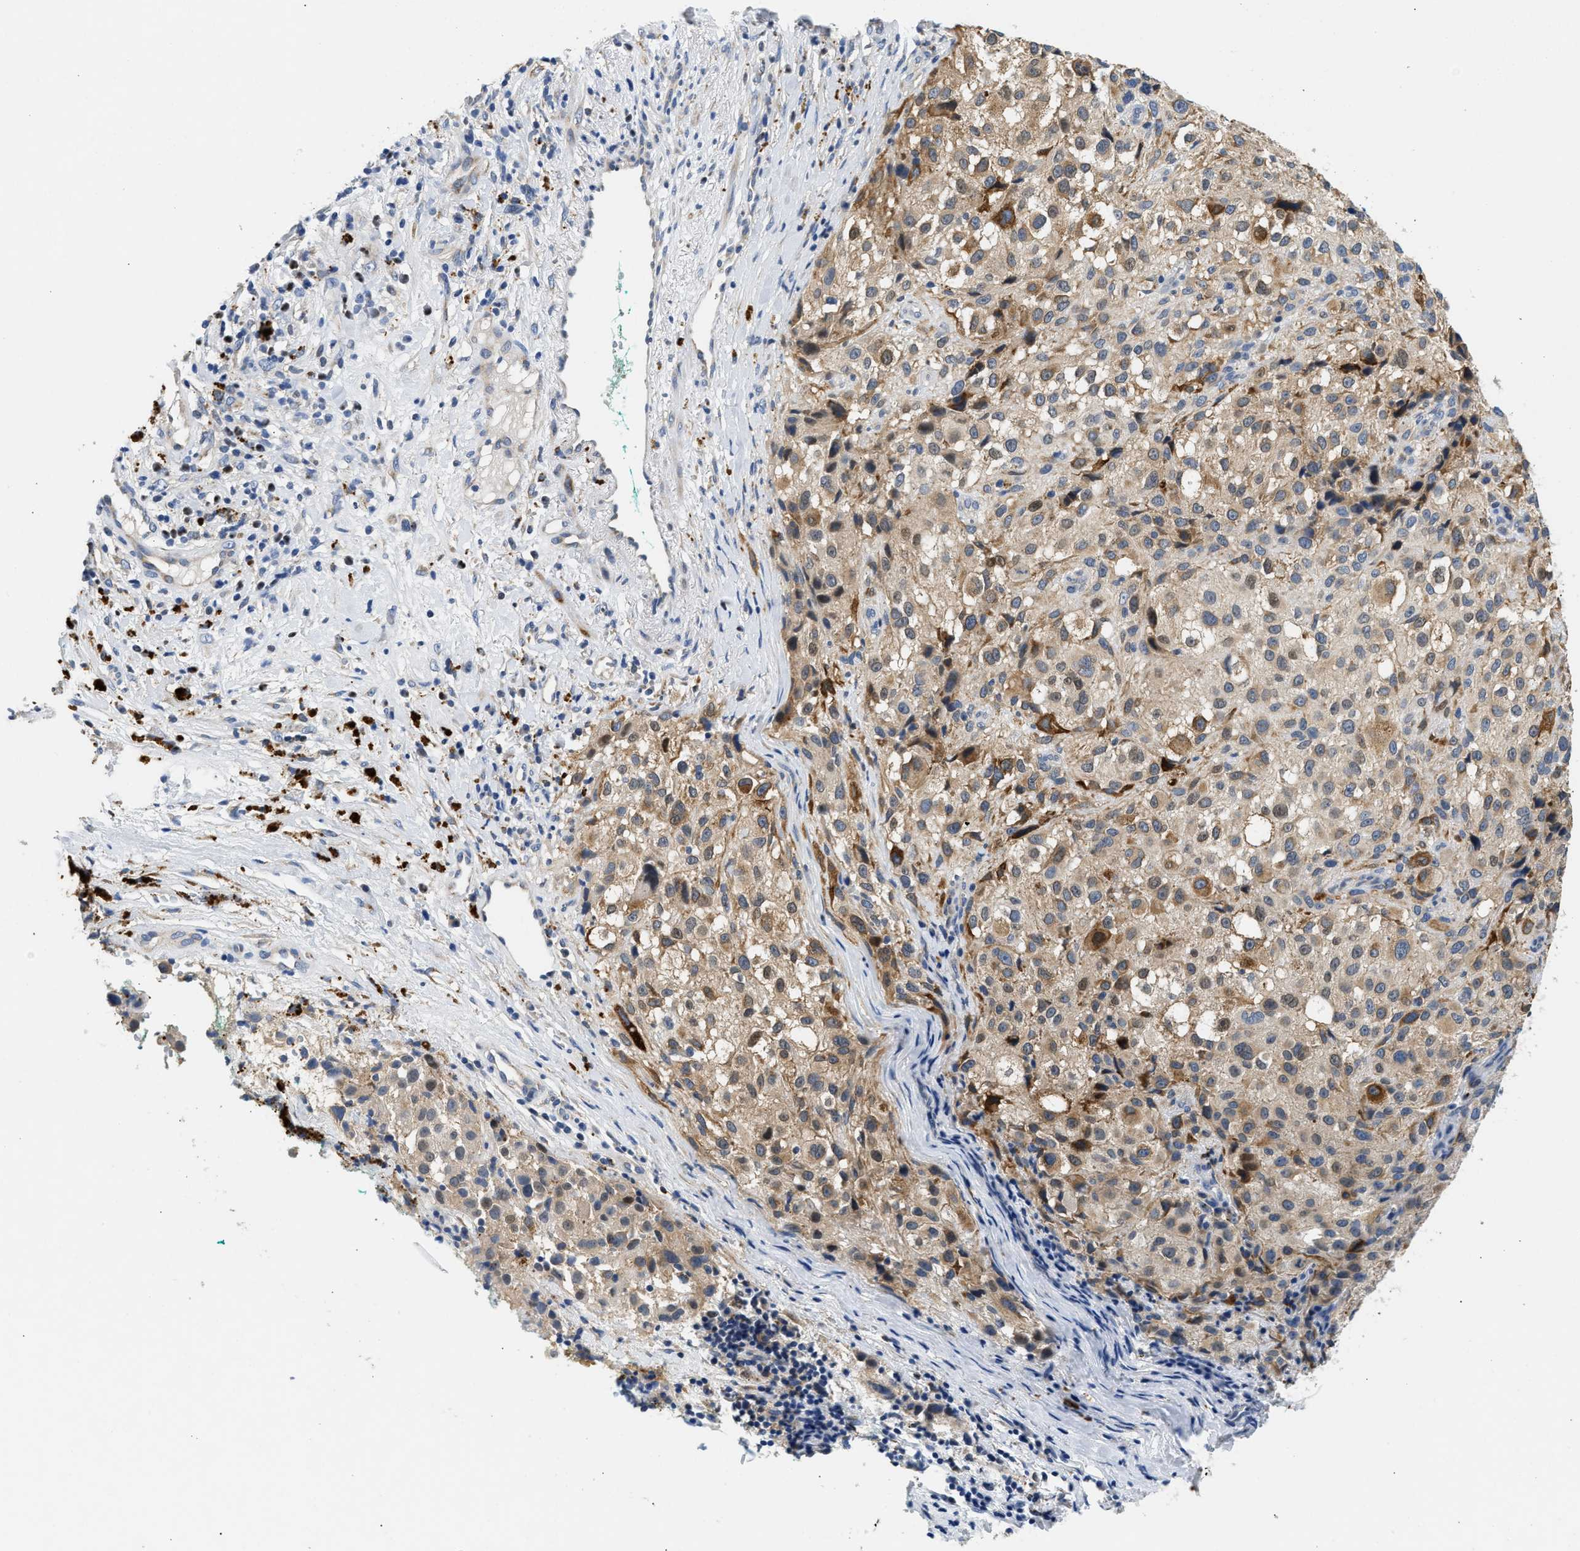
{"staining": {"intensity": "moderate", "quantity": "25%-75%", "location": "cytoplasmic/membranous"}, "tissue": "melanoma", "cell_type": "Tumor cells", "image_type": "cancer", "snomed": [{"axis": "morphology", "description": "Necrosis, NOS"}, {"axis": "morphology", "description": "Malignant melanoma, NOS"}, {"axis": "topography", "description": "Skin"}], "caption": "IHC of malignant melanoma demonstrates medium levels of moderate cytoplasmic/membranous positivity in about 25%-75% of tumor cells.", "gene": "PPM1L", "patient": {"sex": "female", "age": 87}}